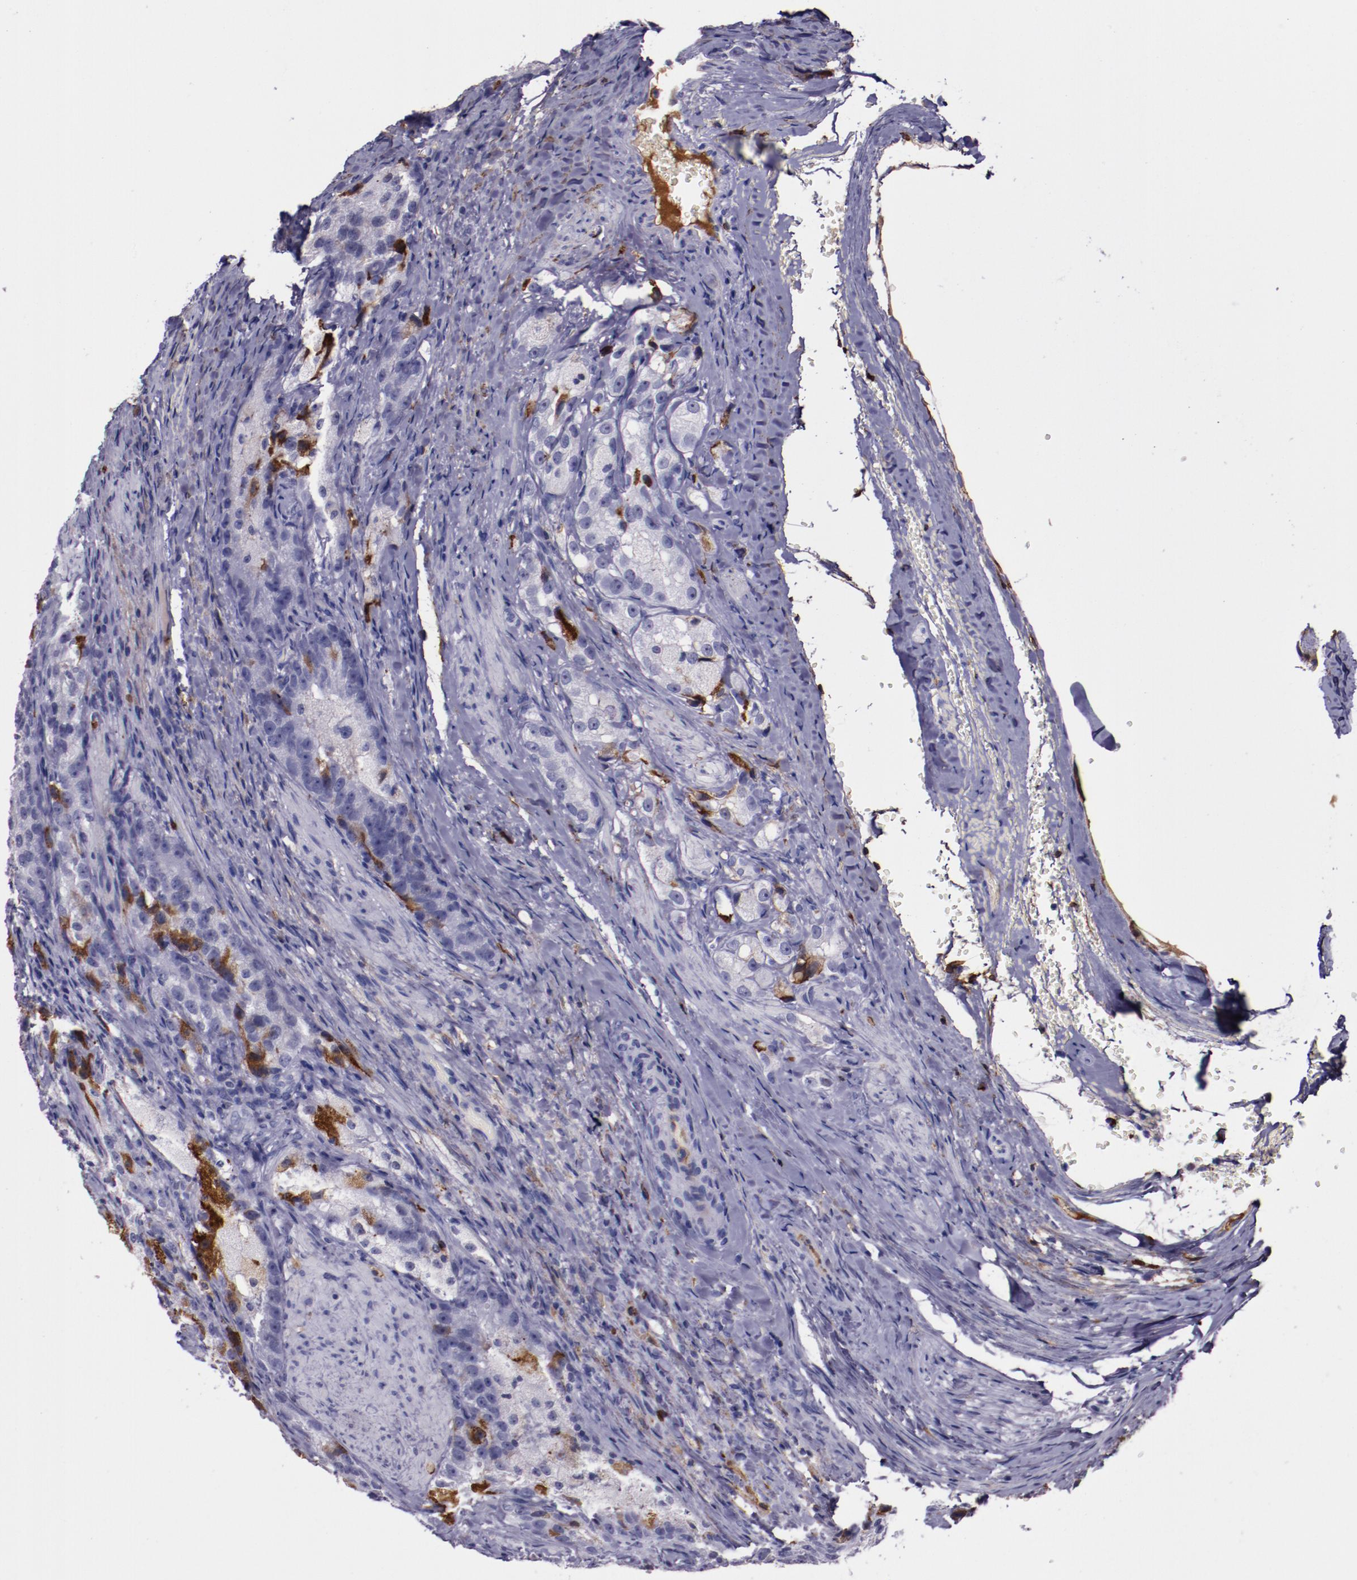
{"staining": {"intensity": "moderate", "quantity": "<25%", "location": "cytoplasmic/membranous"}, "tissue": "prostate cancer", "cell_type": "Tumor cells", "image_type": "cancer", "snomed": [{"axis": "morphology", "description": "Adenocarcinoma, High grade"}, {"axis": "topography", "description": "Prostate"}], "caption": "Human prostate high-grade adenocarcinoma stained with a protein marker demonstrates moderate staining in tumor cells.", "gene": "APOH", "patient": {"sex": "male", "age": 63}}